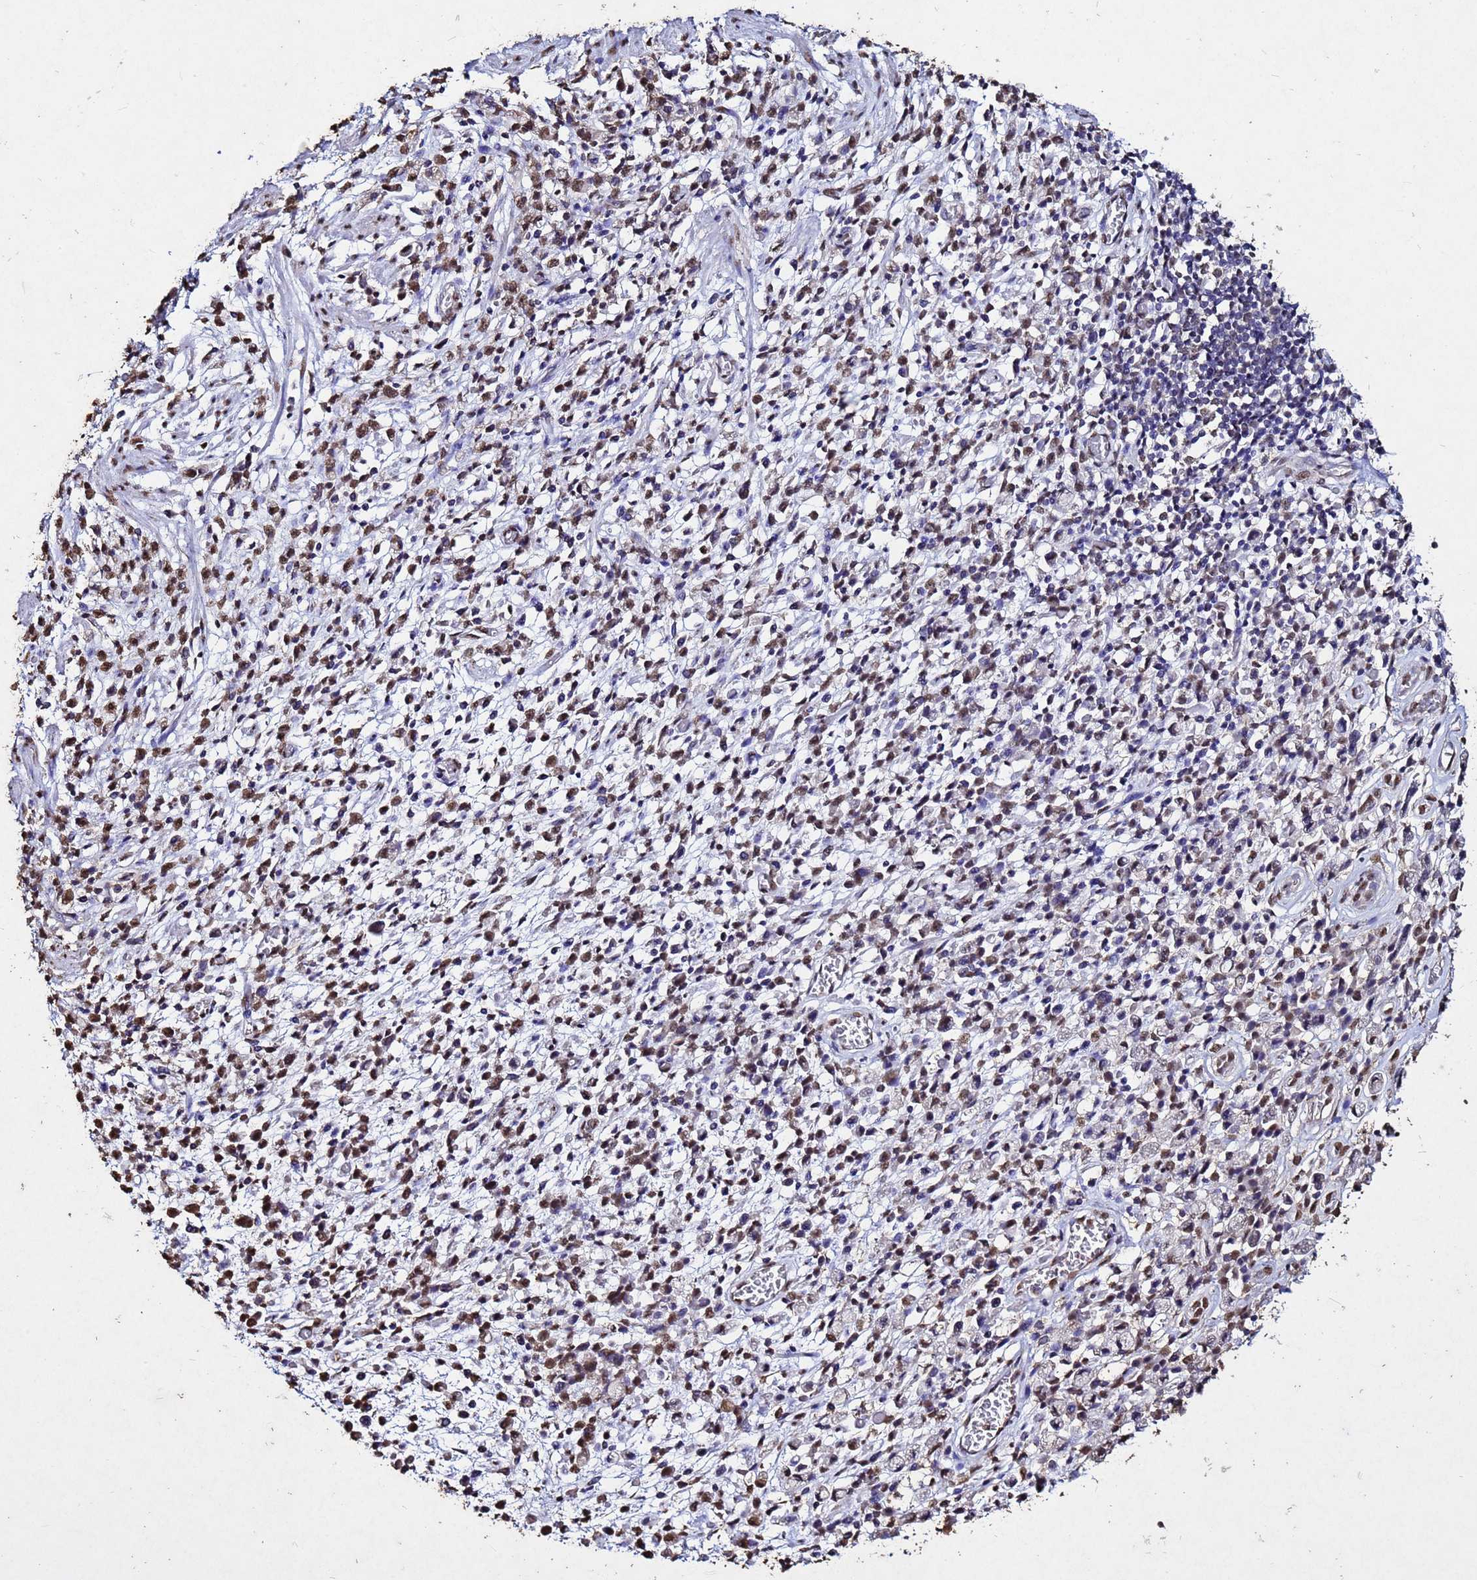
{"staining": {"intensity": "moderate", "quantity": ">75%", "location": "nuclear"}, "tissue": "stomach cancer", "cell_type": "Tumor cells", "image_type": "cancer", "snomed": [{"axis": "morphology", "description": "Adenocarcinoma, NOS"}, {"axis": "topography", "description": "Stomach"}], "caption": "DAB (3,3'-diaminobenzidine) immunohistochemical staining of human stomach cancer (adenocarcinoma) shows moderate nuclear protein staining in about >75% of tumor cells.", "gene": "MYOCD", "patient": {"sex": "male", "age": 77}}